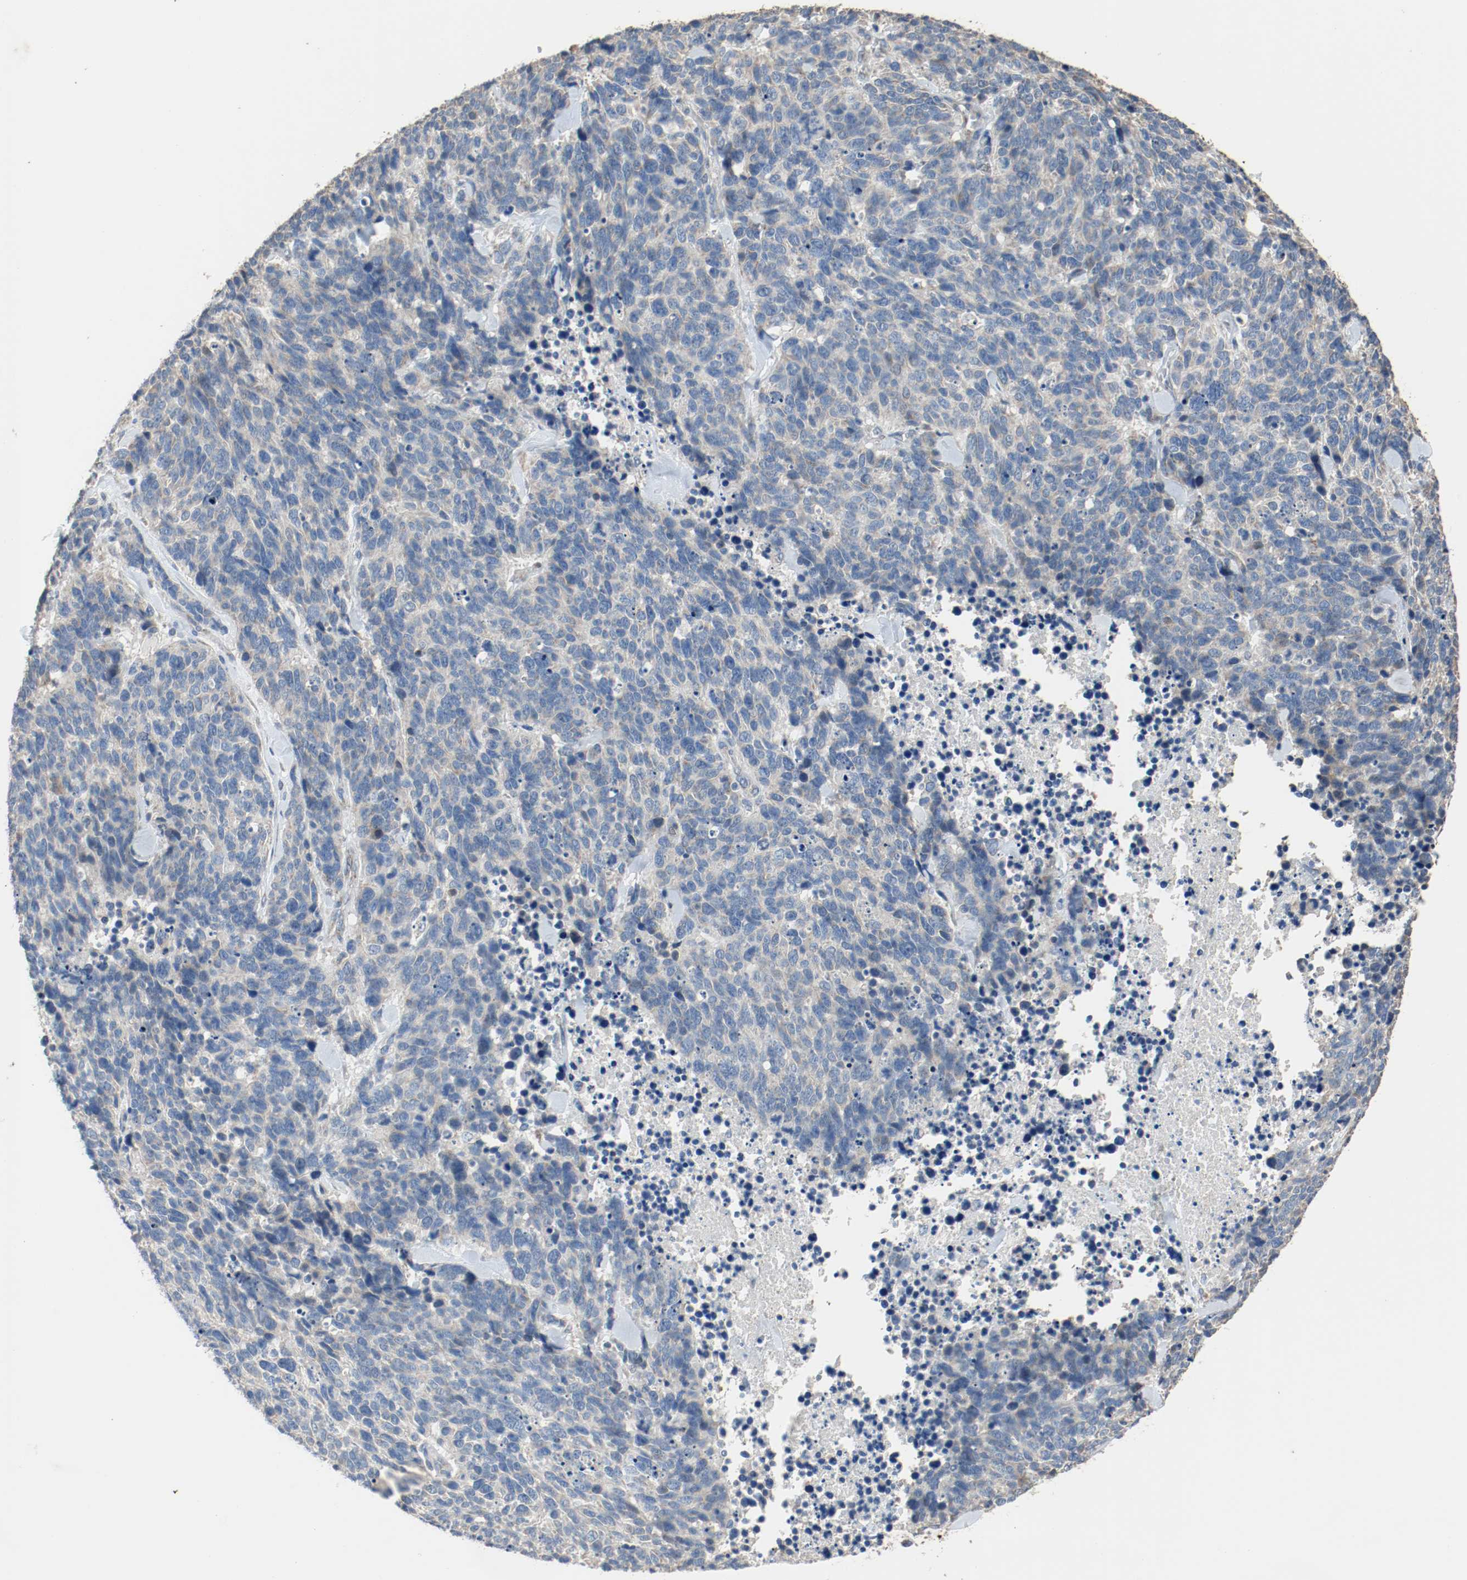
{"staining": {"intensity": "moderate", "quantity": "25%-75%", "location": "cytoplasmic/membranous"}, "tissue": "lung cancer", "cell_type": "Tumor cells", "image_type": "cancer", "snomed": [{"axis": "morphology", "description": "Neoplasm, malignant, NOS"}, {"axis": "topography", "description": "Lung"}], "caption": "Protein positivity by immunohistochemistry displays moderate cytoplasmic/membranous positivity in about 25%-75% of tumor cells in malignant neoplasm (lung).", "gene": "ALDH4A1", "patient": {"sex": "female", "age": 58}}